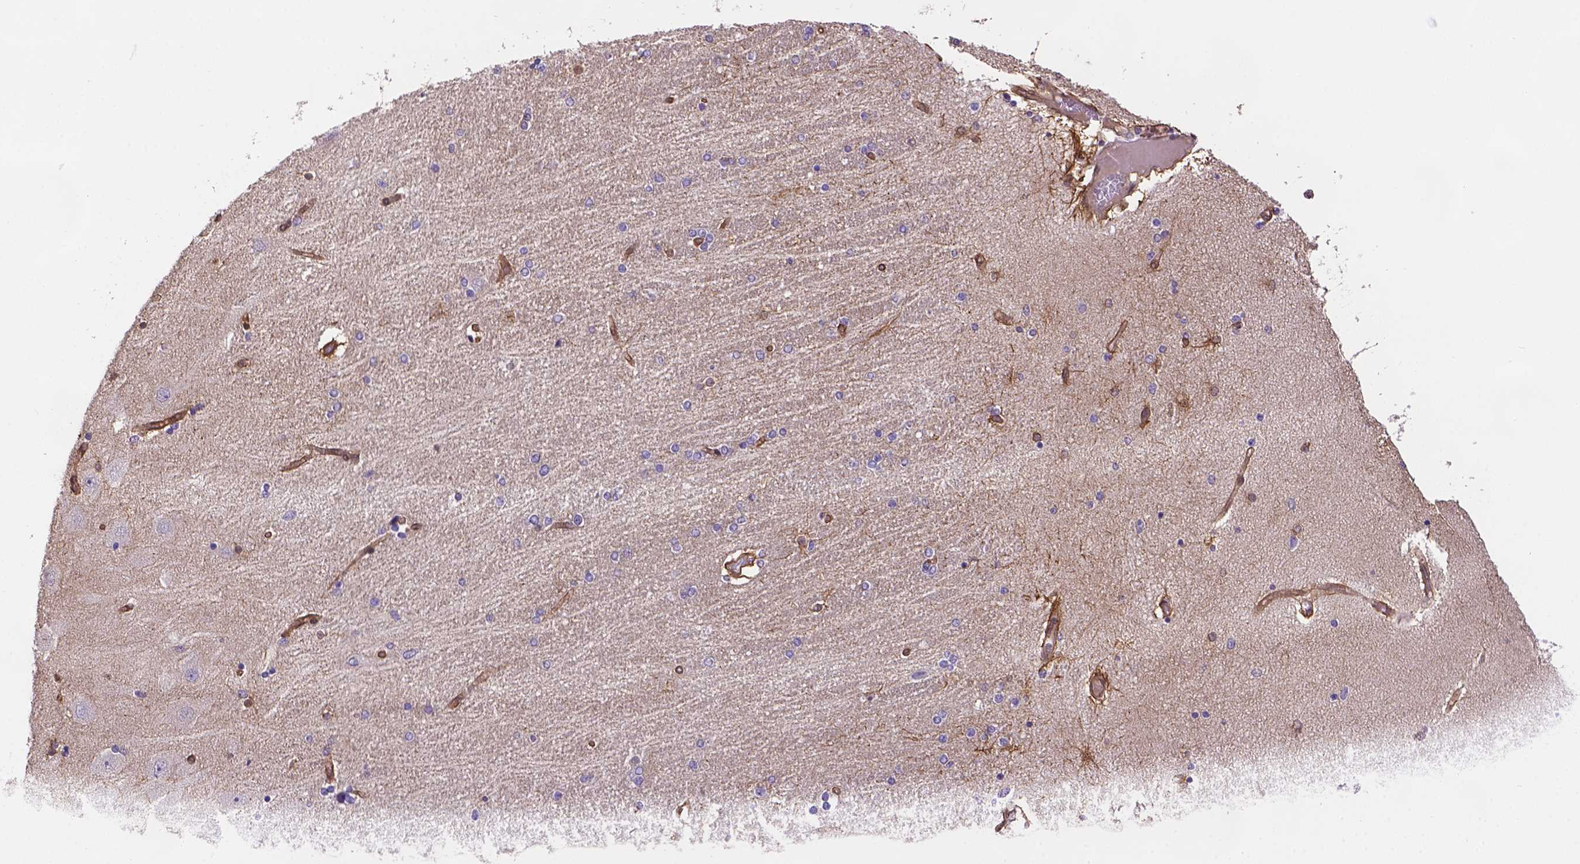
{"staining": {"intensity": "moderate", "quantity": "<25%", "location": "cytoplasmic/membranous"}, "tissue": "hippocampus", "cell_type": "Glial cells", "image_type": "normal", "snomed": [{"axis": "morphology", "description": "Normal tissue, NOS"}, {"axis": "topography", "description": "Hippocampus"}], "caption": "Brown immunohistochemical staining in normal human hippocampus exhibits moderate cytoplasmic/membranous expression in approximately <25% of glial cells. The staining was performed using DAB, with brown indicating positive protein expression. Nuclei are stained blue with hematoxylin.", "gene": "YAP1", "patient": {"sex": "female", "age": 54}}